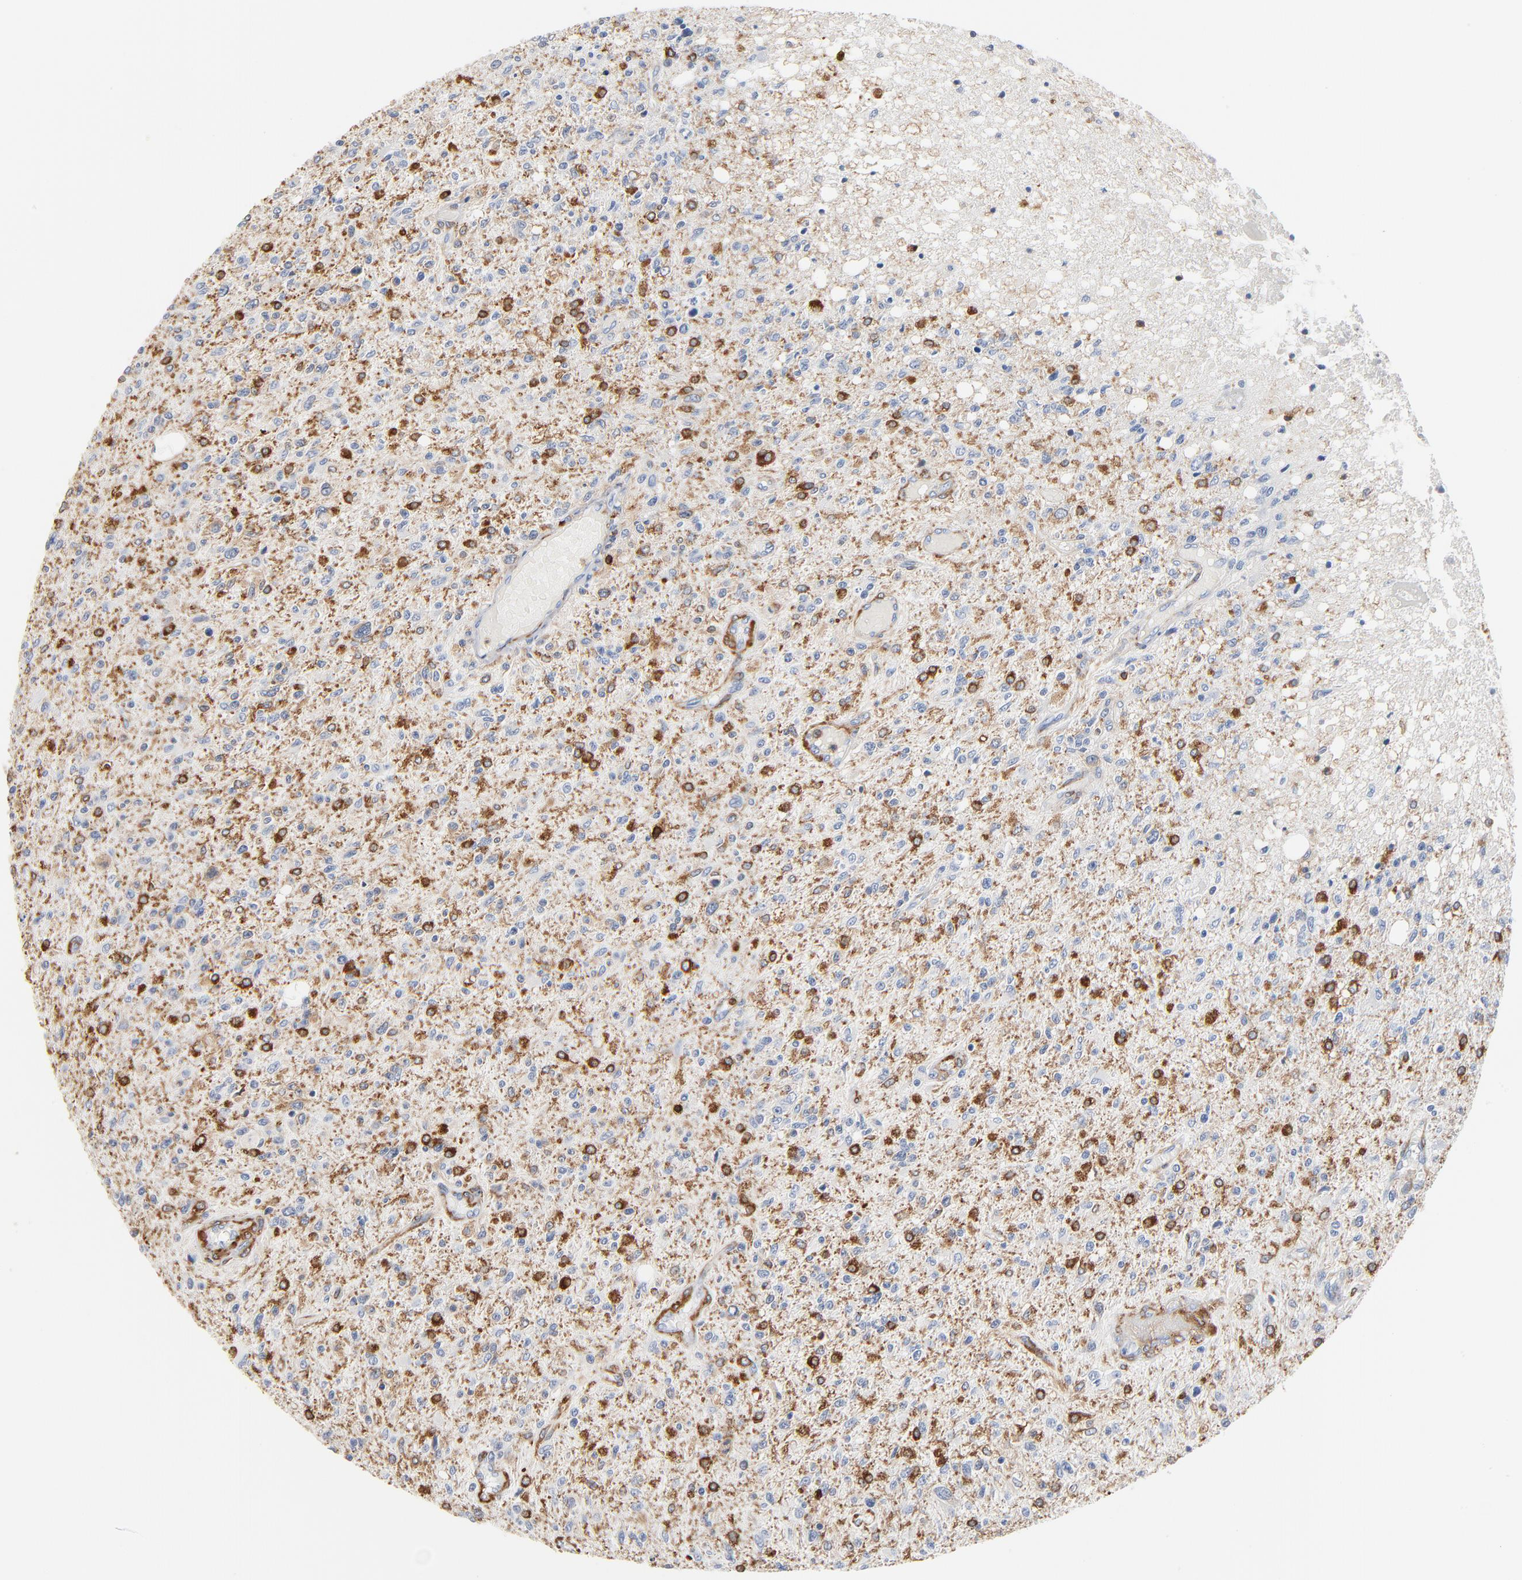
{"staining": {"intensity": "negative", "quantity": "none", "location": "none"}, "tissue": "glioma", "cell_type": "Tumor cells", "image_type": "cancer", "snomed": [{"axis": "morphology", "description": "Glioma, malignant, High grade"}, {"axis": "topography", "description": "Cerebral cortex"}], "caption": "This is an immunohistochemistry micrograph of glioma. There is no staining in tumor cells.", "gene": "SH3KBP1", "patient": {"sex": "male", "age": 76}}